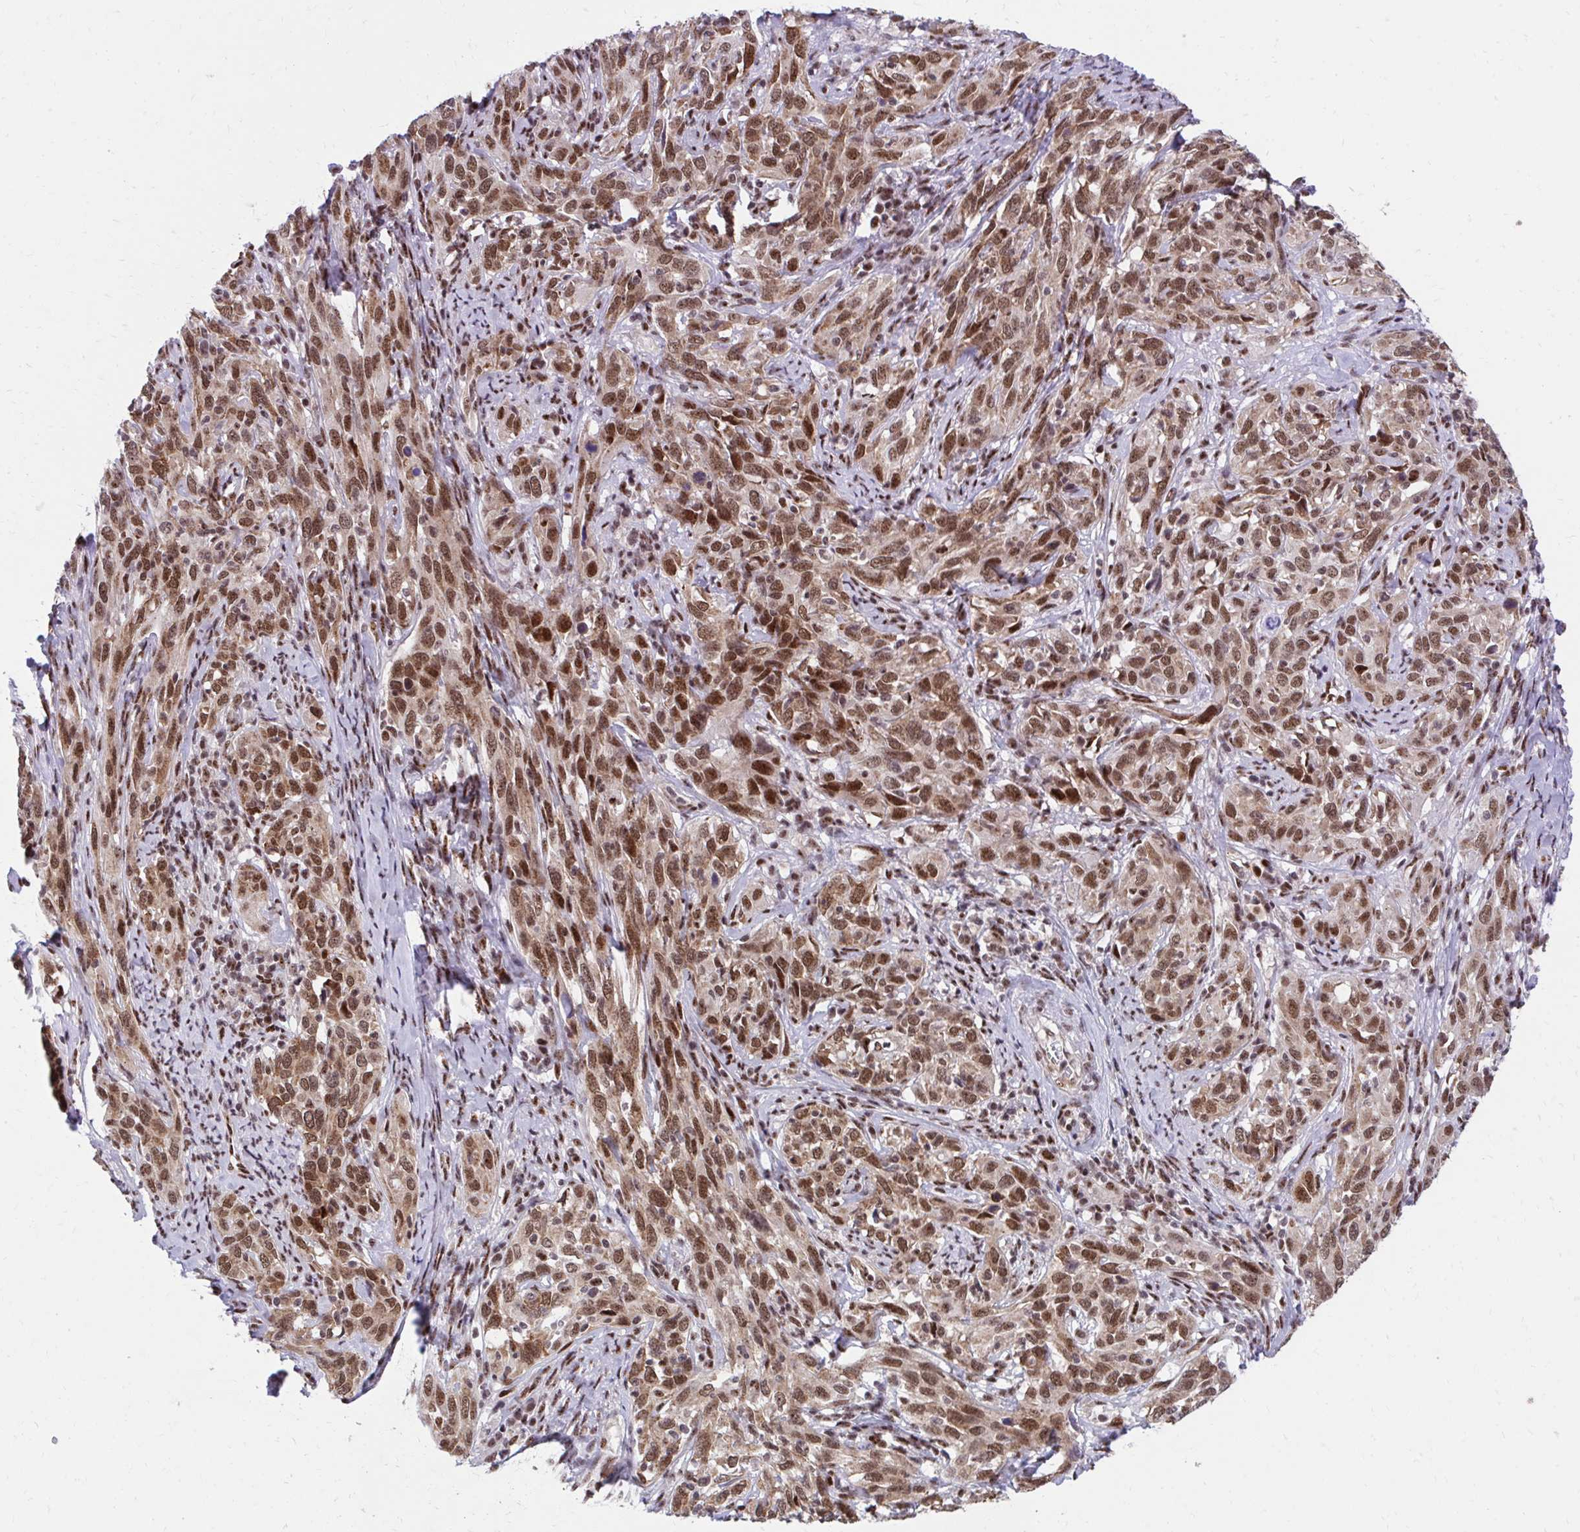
{"staining": {"intensity": "moderate", "quantity": ">75%", "location": "nuclear"}, "tissue": "cervical cancer", "cell_type": "Tumor cells", "image_type": "cancer", "snomed": [{"axis": "morphology", "description": "Normal tissue, NOS"}, {"axis": "morphology", "description": "Squamous cell carcinoma, NOS"}, {"axis": "topography", "description": "Cervix"}], "caption": "About >75% of tumor cells in human cervical cancer exhibit moderate nuclear protein expression as visualized by brown immunohistochemical staining.", "gene": "HOXA4", "patient": {"sex": "female", "age": 51}}